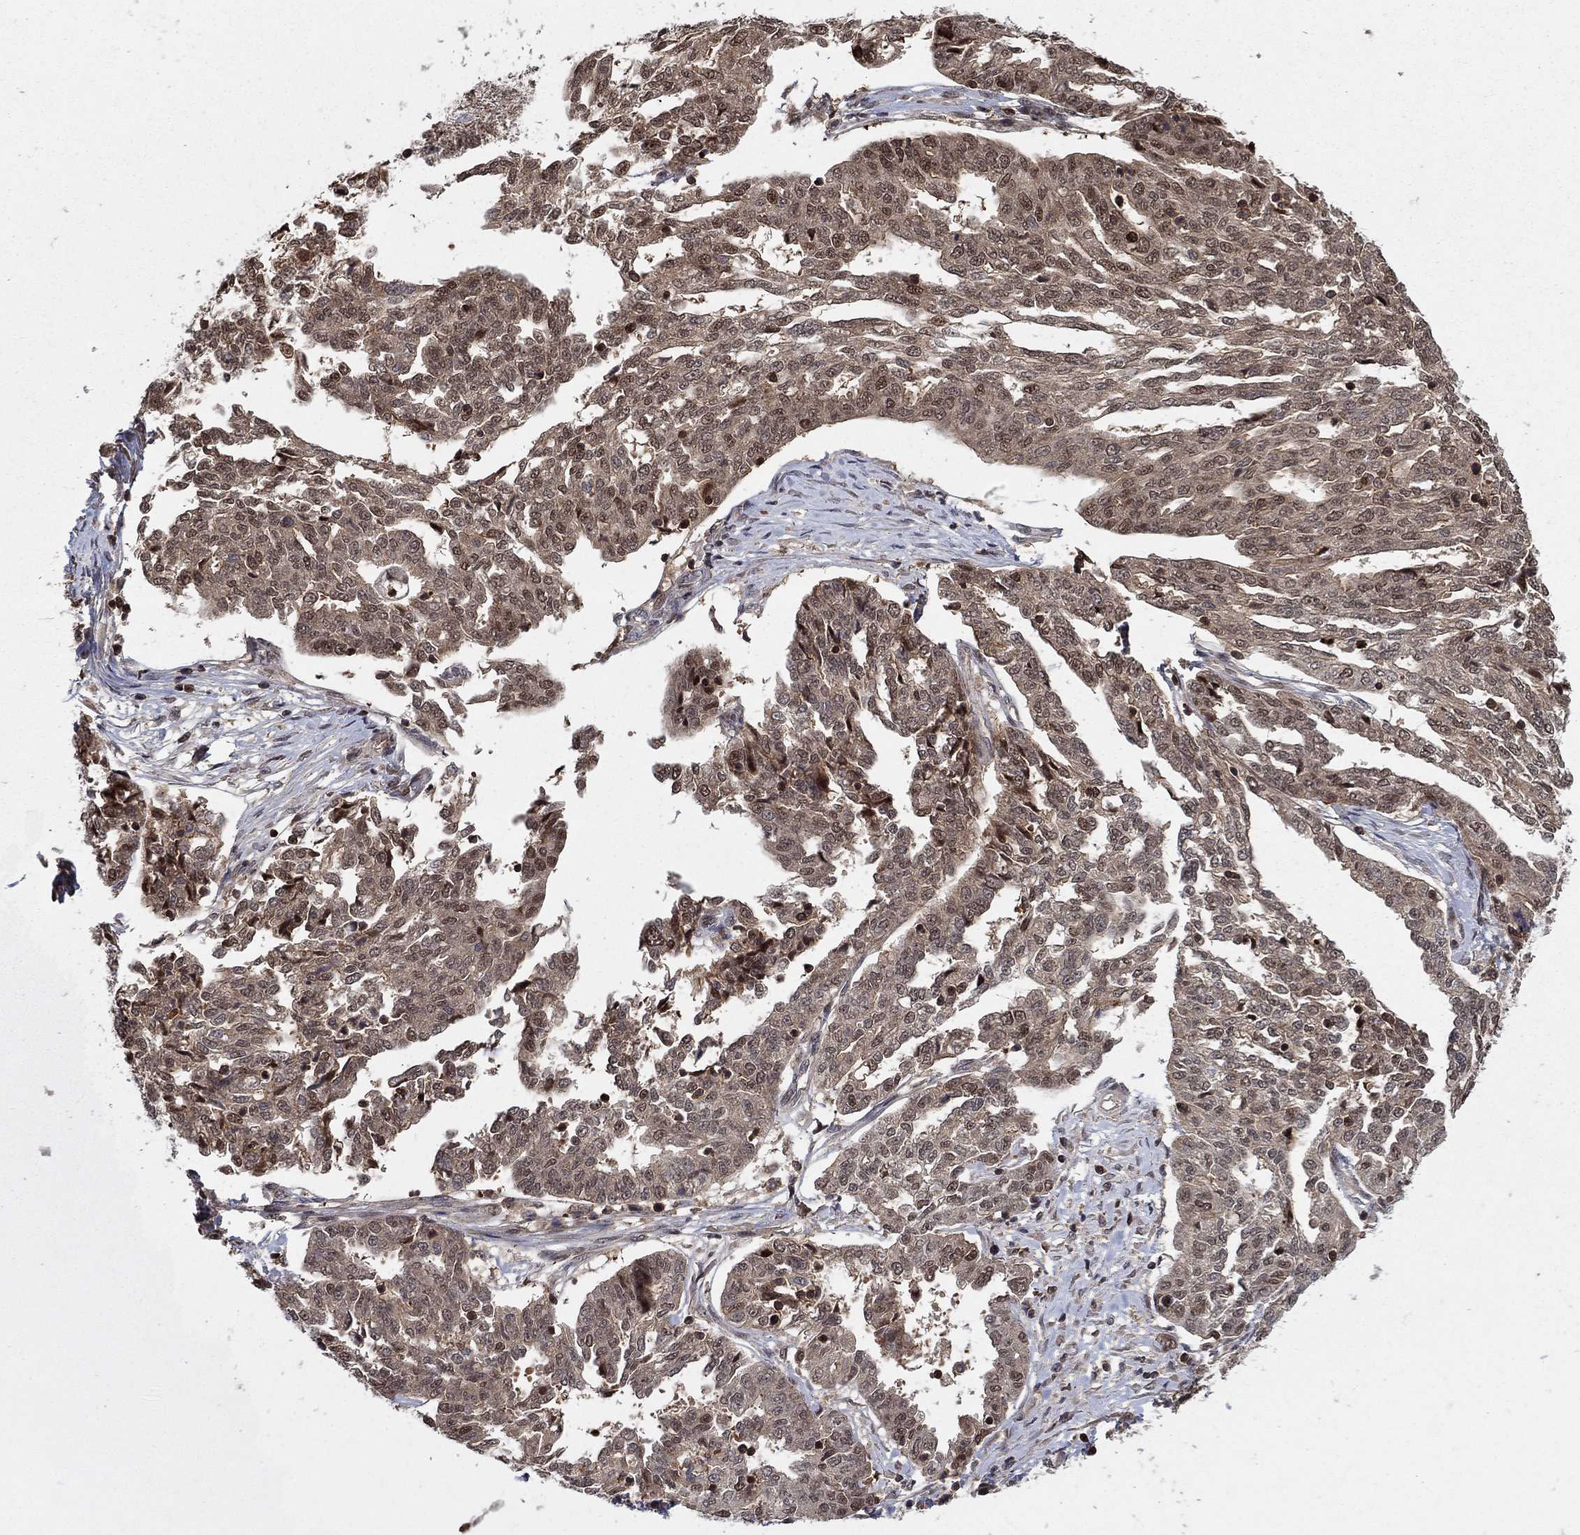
{"staining": {"intensity": "weak", "quantity": "25%-75%", "location": "cytoplasmic/membranous,nuclear"}, "tissue": "ovarian cancer", "cell_type": "Tumor cells", "image_type": "cancer", "snomed": [{"axis": "morphology", "description": "Cystadenocarcinoma, serous, NOS"}, {"axis": "topography", "description": "Ovary"}], "caption": "Ovarian serous cystadenocarcinoma tissue shows weak cytoplasmic/membranous and nuclear staining in about 25%-75% of tumor cells", "gene": "CCDC66", "patient": {"sex": "female", "age": 67}}